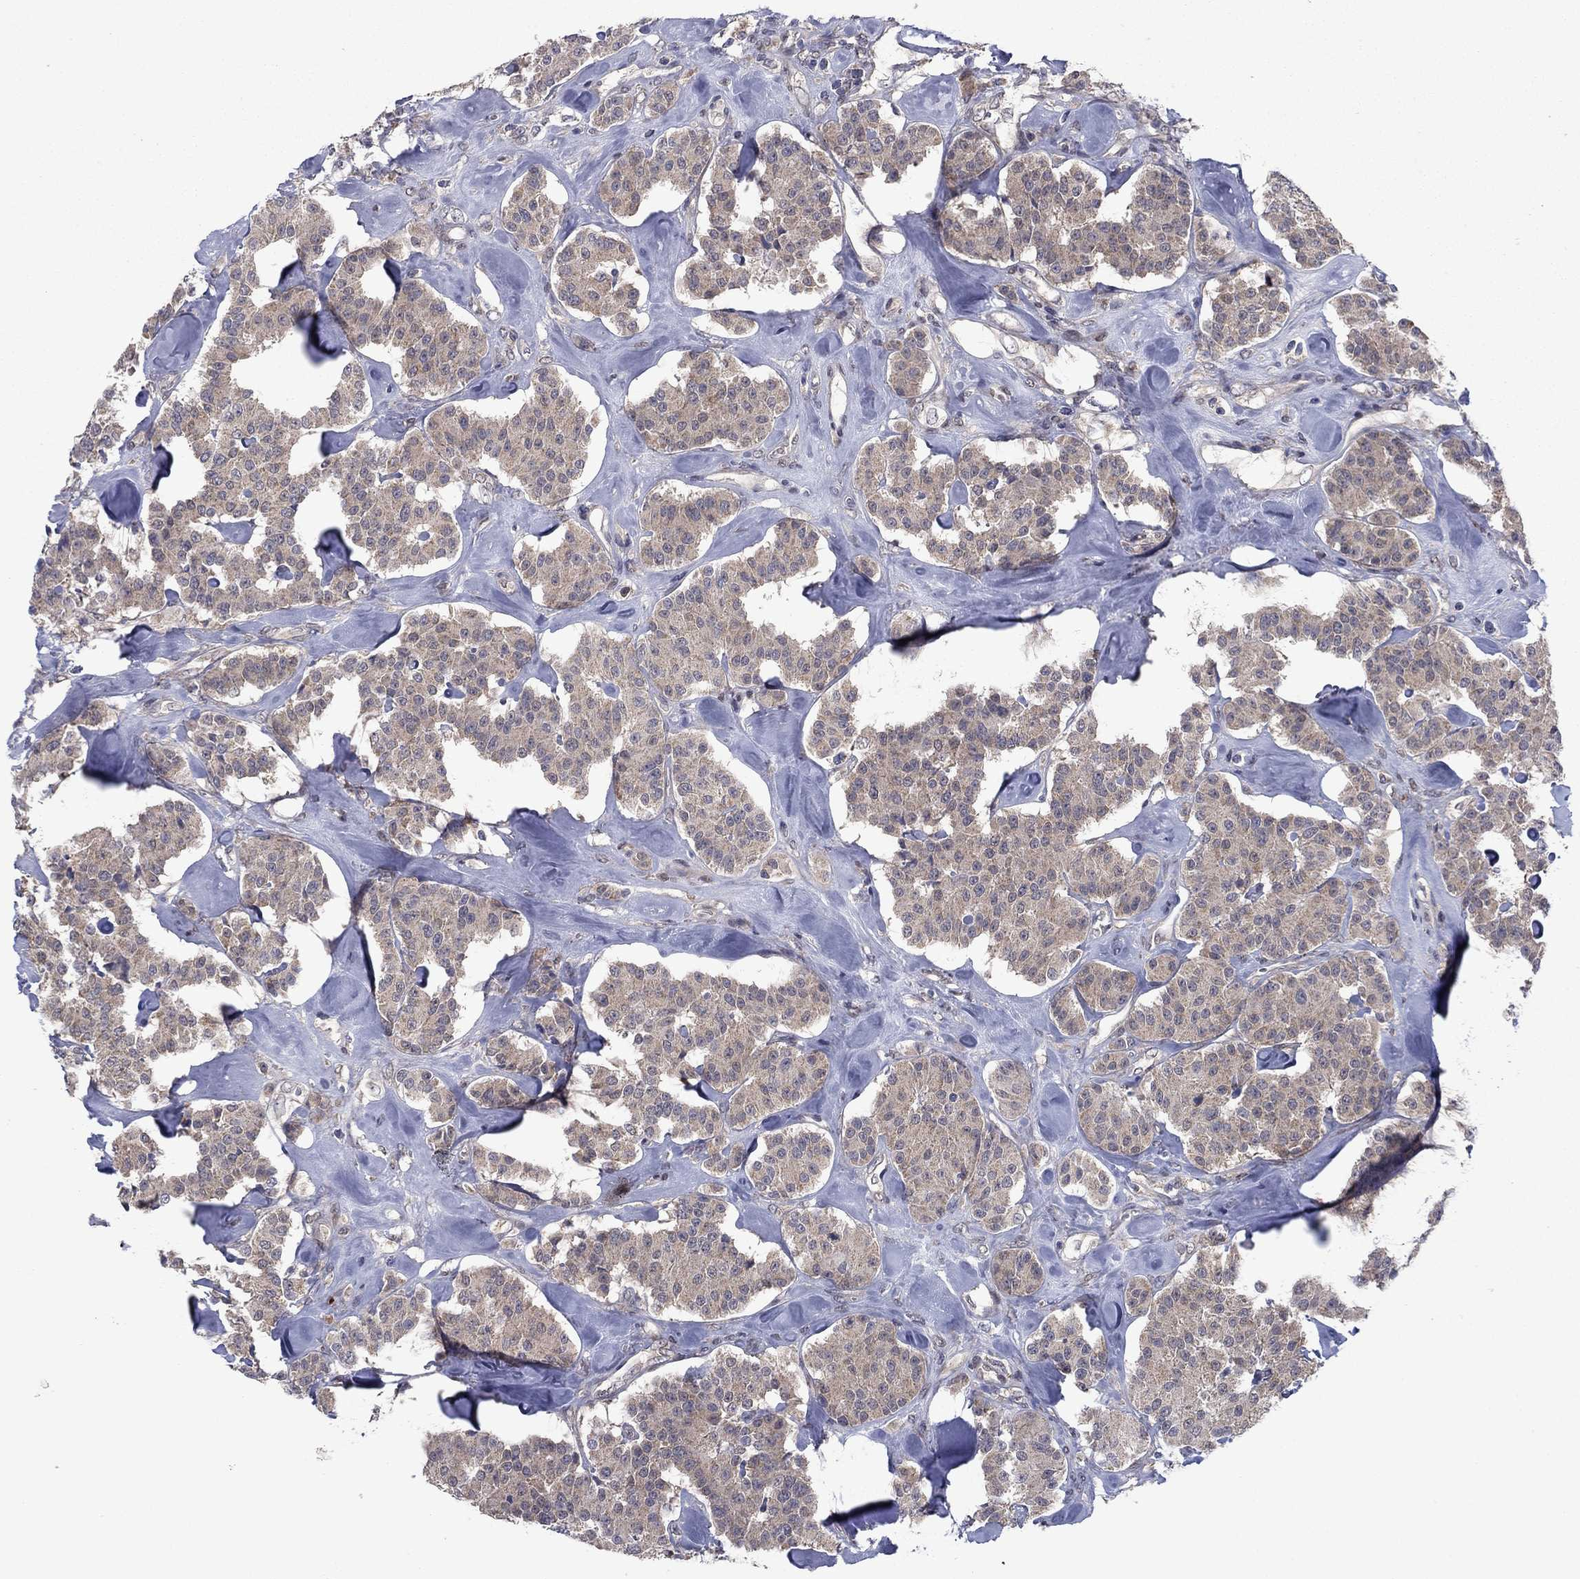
{"staining": {"intensity": "weak", "quantity": "25%-75%", "location": "cytoplasmic/membranous"}, "tissue": "carcinoid", "cell_type": "Tumor cells", "image_type": "cancer", "snomed": [{"axis": "morphology", "description": "Carcinoid, malignant, NOS"}, {"axis": "topography", "description": "Pancreas"}], "caption": "Malignant carcinoid stained with DAB (3,3'-diaminobenzidine) IHC demonstrates low levels of weak cytoplasmic/membranous positivity in about 25%-75% of tumor cells. Ihc stains the protein of interest in brown and the nuclei are stained blue.", "gene": "GRHPR", "patient": {"sex": "male", "age": 41}}